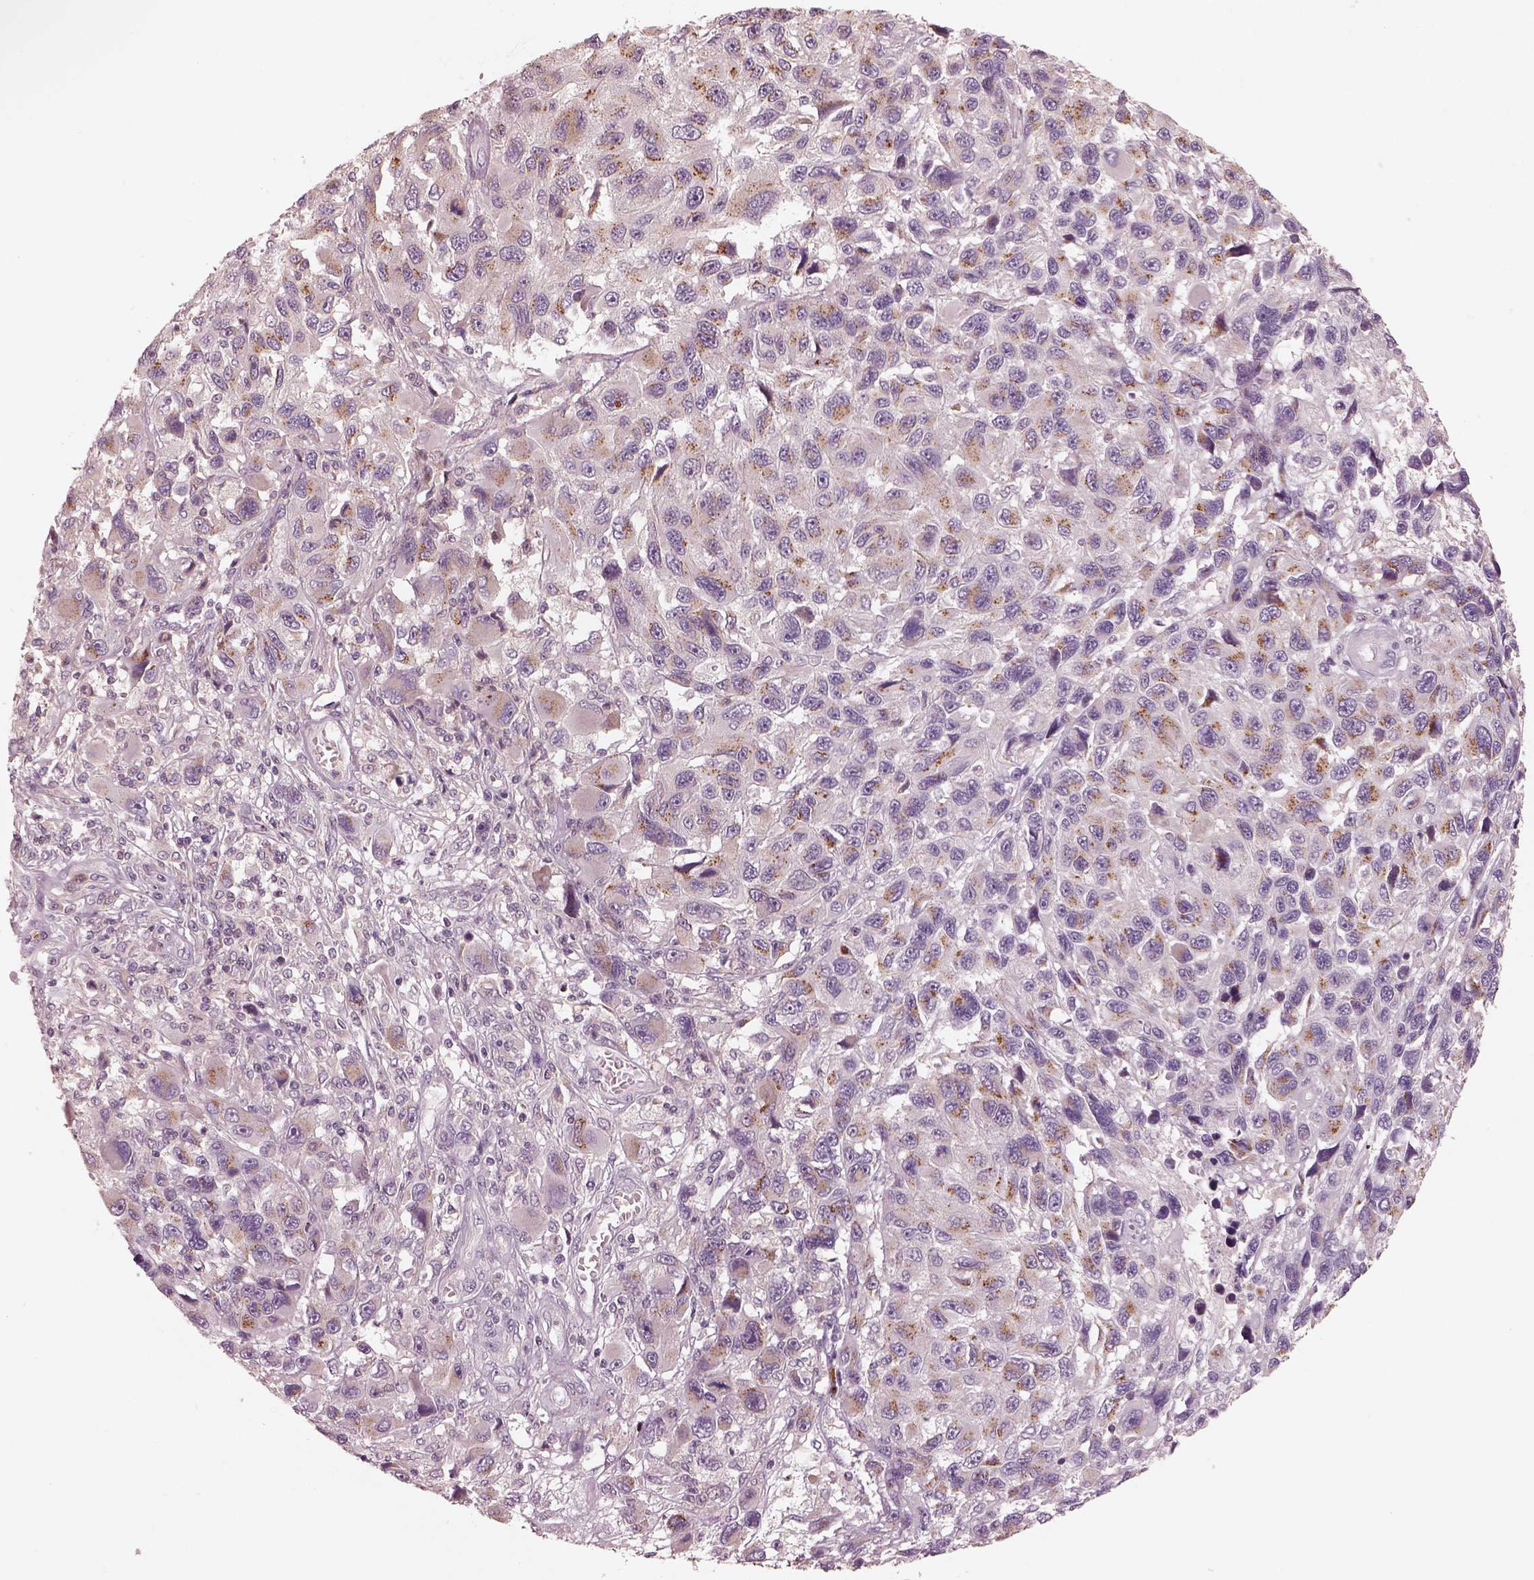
{"staining": {"intensity": "moderate", "quantity": ">75%", "location": "cytoplasmic/membranous"}, "tissue": "melanoma", "cell_type": "Tumor cells", "image_type": "cancer", "snomed": [{"axis": "morphology", "description": "Malignant melanoma, NOS"}, {"axis": "topography", "description": "Skin"}], "caption": "This image demonstrates immunohistochemistry (IHC) staining of human melanoma, with medium moderate cytoplasmic/membranous staining in approximately >75% of tumor cells.", "gene": "SDCBP2", "patient": {"sex": "male", "age": 53}}